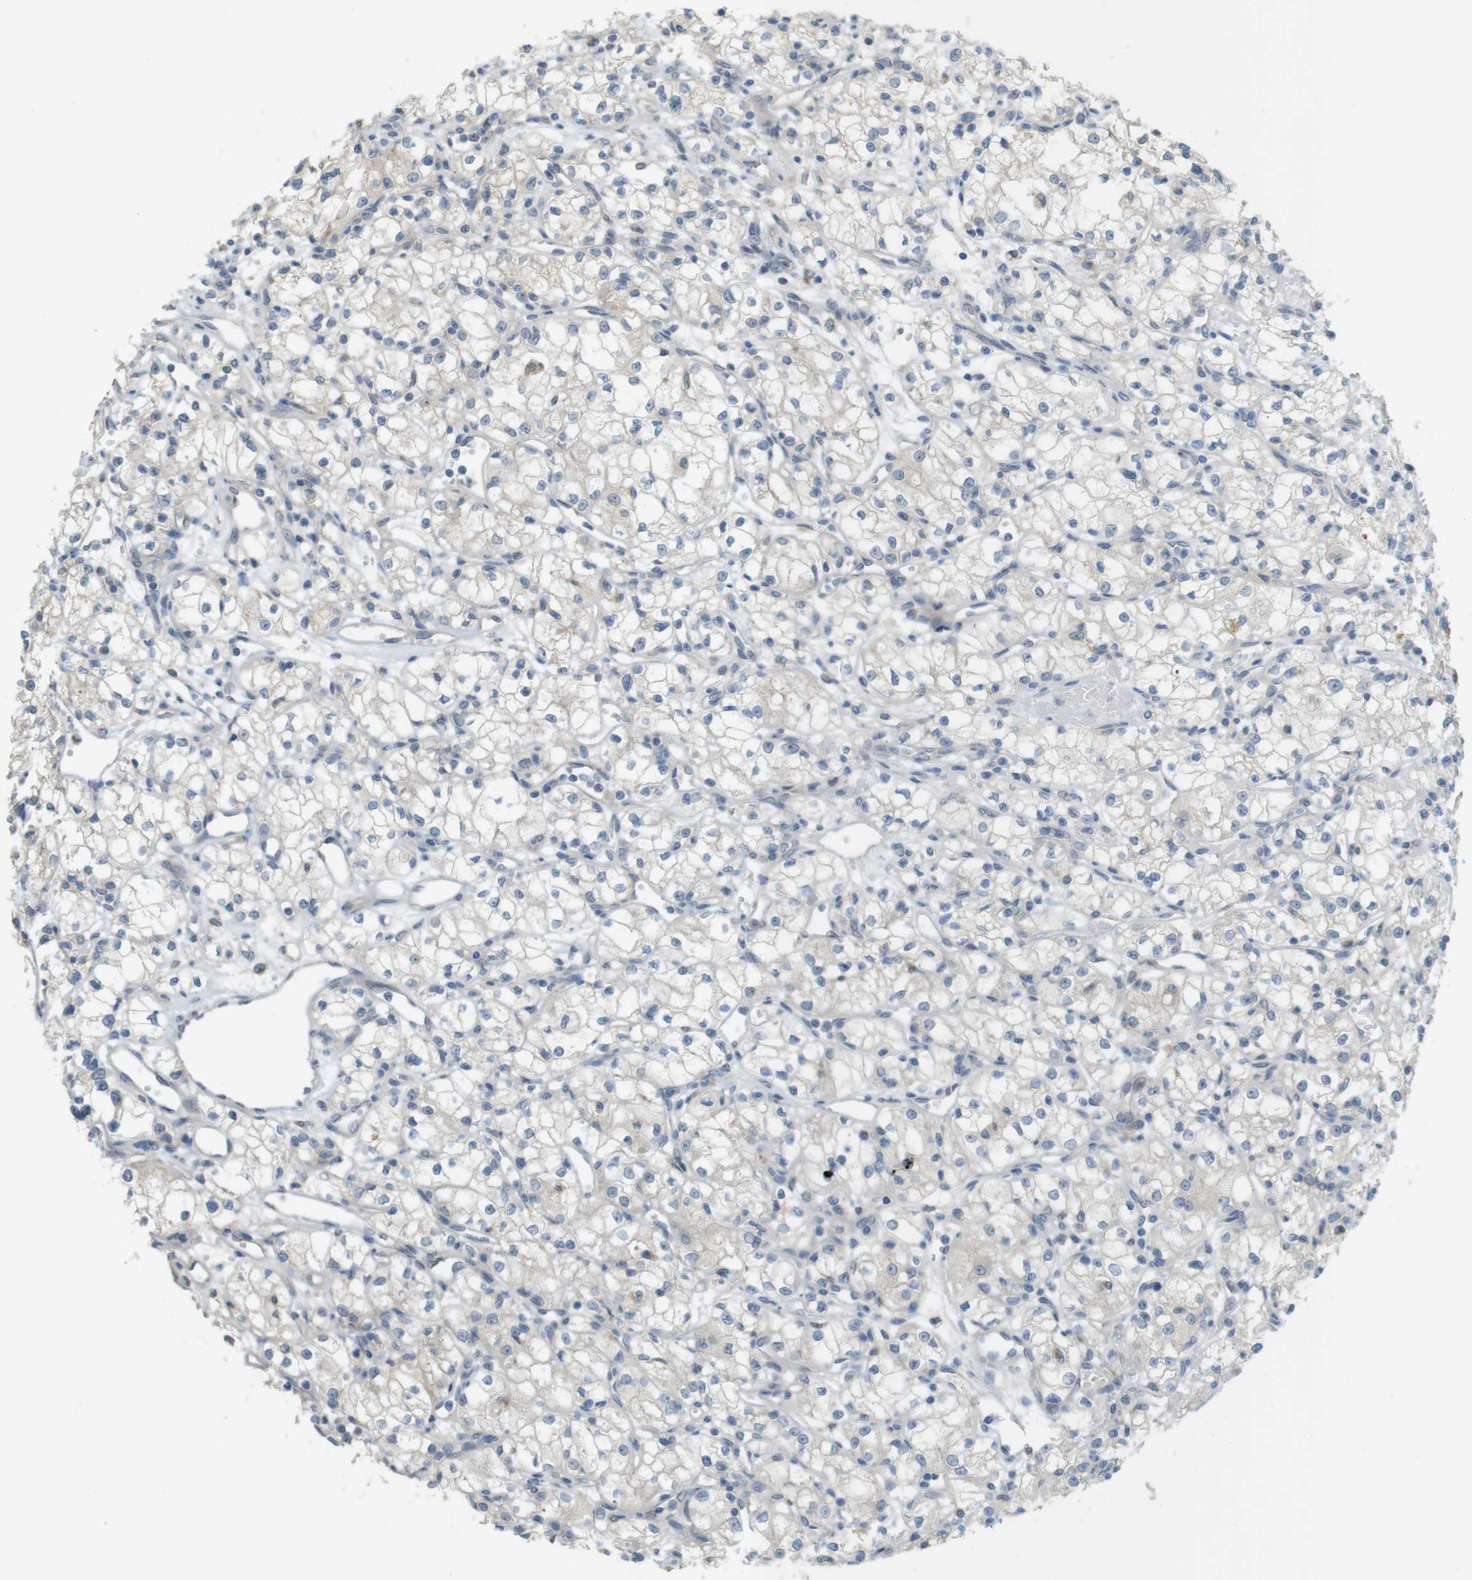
{"staining": {"intensity": "negative", "quantity": "none", "location": "none"}, "tissue": "renal cancer", "cell_type": "Tumor cells", "image_type": "cancer", "snomed": [{"axis": "morphology", "description": "Normal tissue, NOS"}, {"axis": "morphology", "description": "Adenocarcinoma, NOS"}, {"axis": "topography", "description": "Kidney"}], "caption": "This micrograph is of renal cancer stained with immunohistochemistry to label a protein in brown with the nuclei are counter-stained blue. There is no staining in tumor cells.", "gene": "UGT8", "patient": {"sex": "male", "age": 59}}